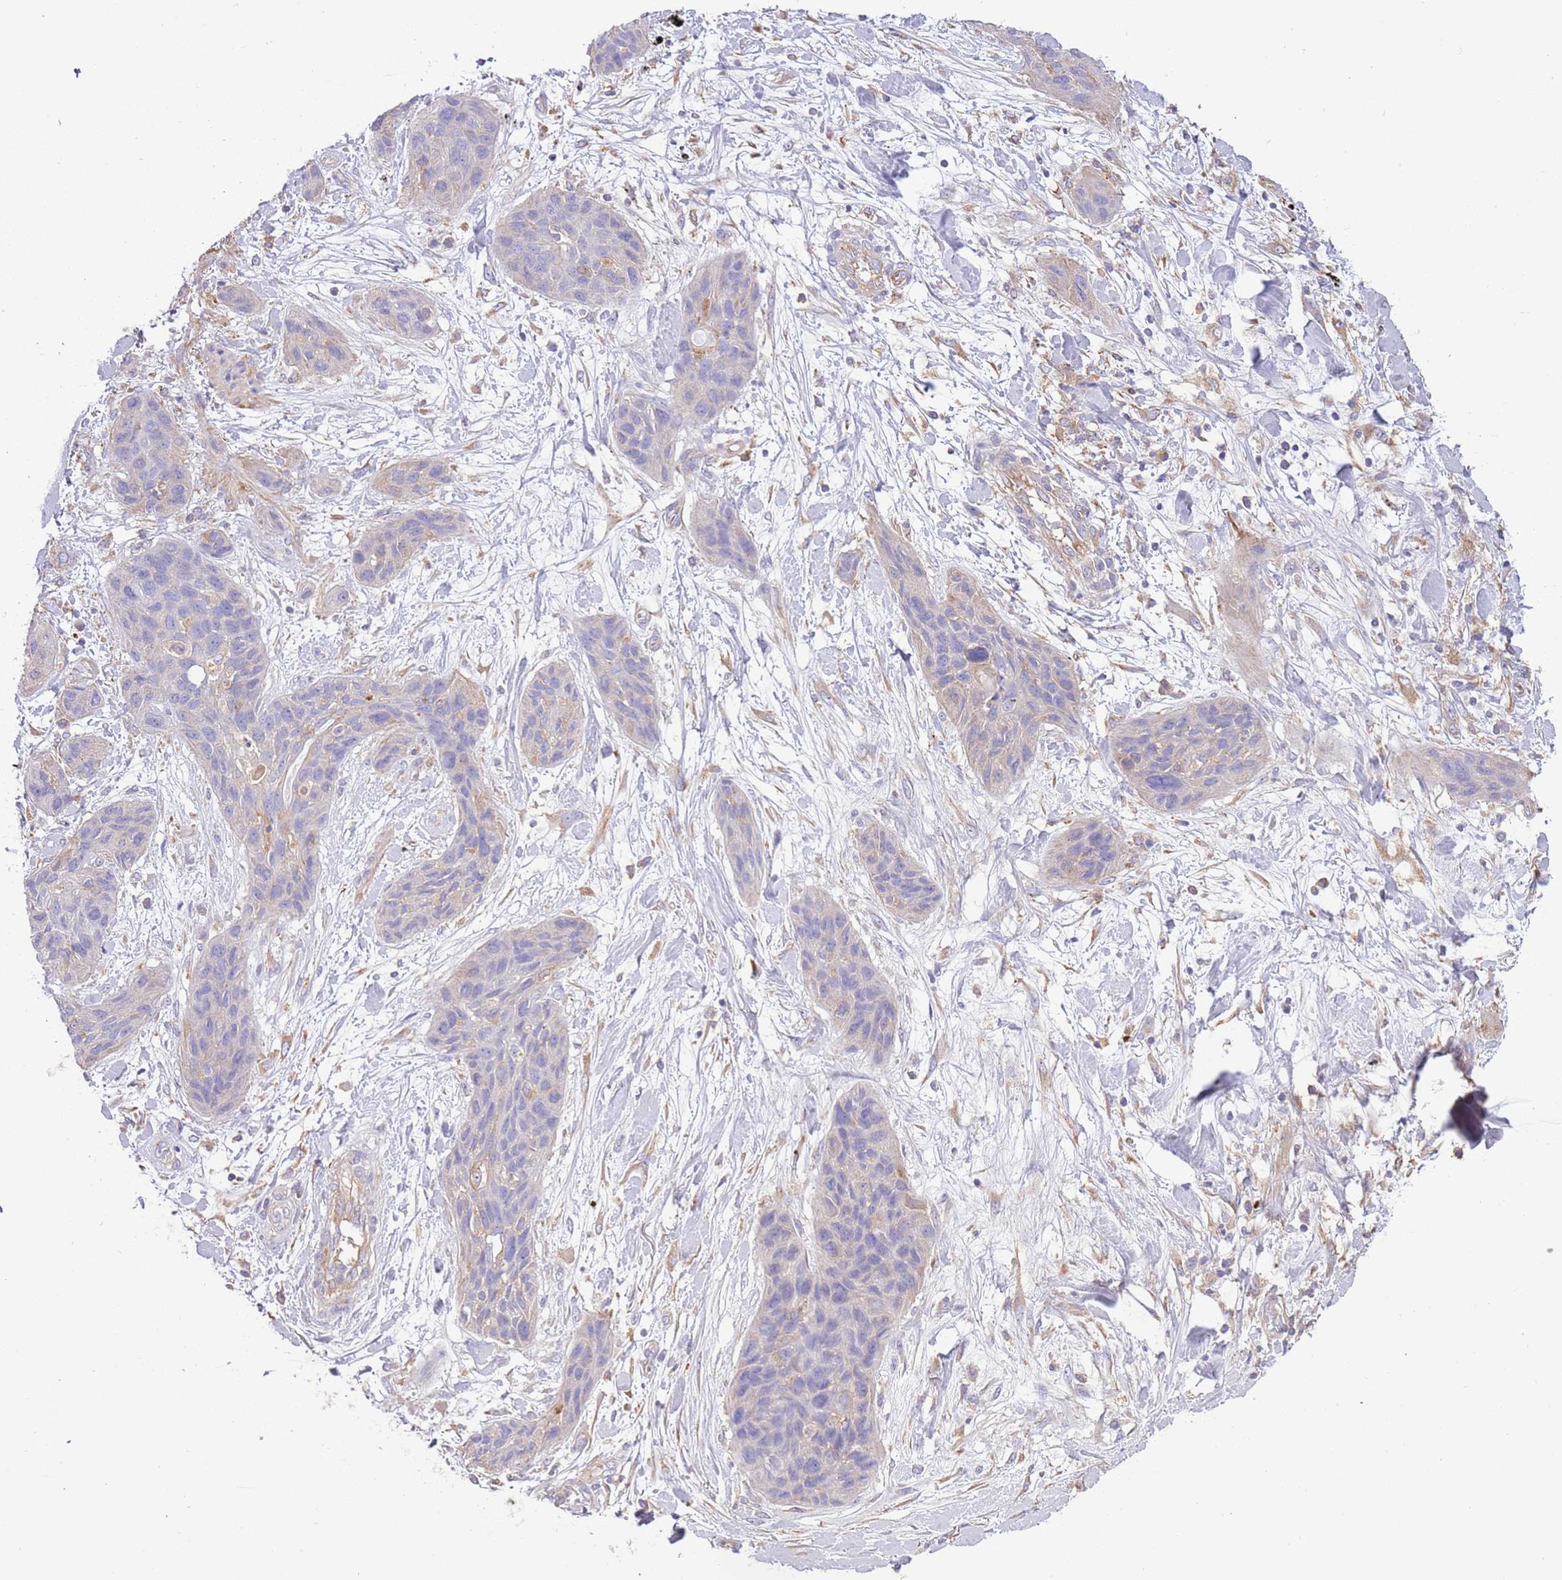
{"staining": {"intensity": "negative", "quantity": "none", "location": "none"}, "tissue": "lung cancer", "cell_type": "Tumor cells", "image_type": "cancer", "snomed": [{"axis": "morphology", "description": "Squamous cell carcinoma, NOS"}, {"axis": "topography", "description": "Lung"}], "caption": "This is an immunohistochemistry micrograph of squamous cell carcinoma (lung). There is no expression in tumor cells.", "gene": "NAALADL1", "patient": {"sex": "female", "age": 70}}